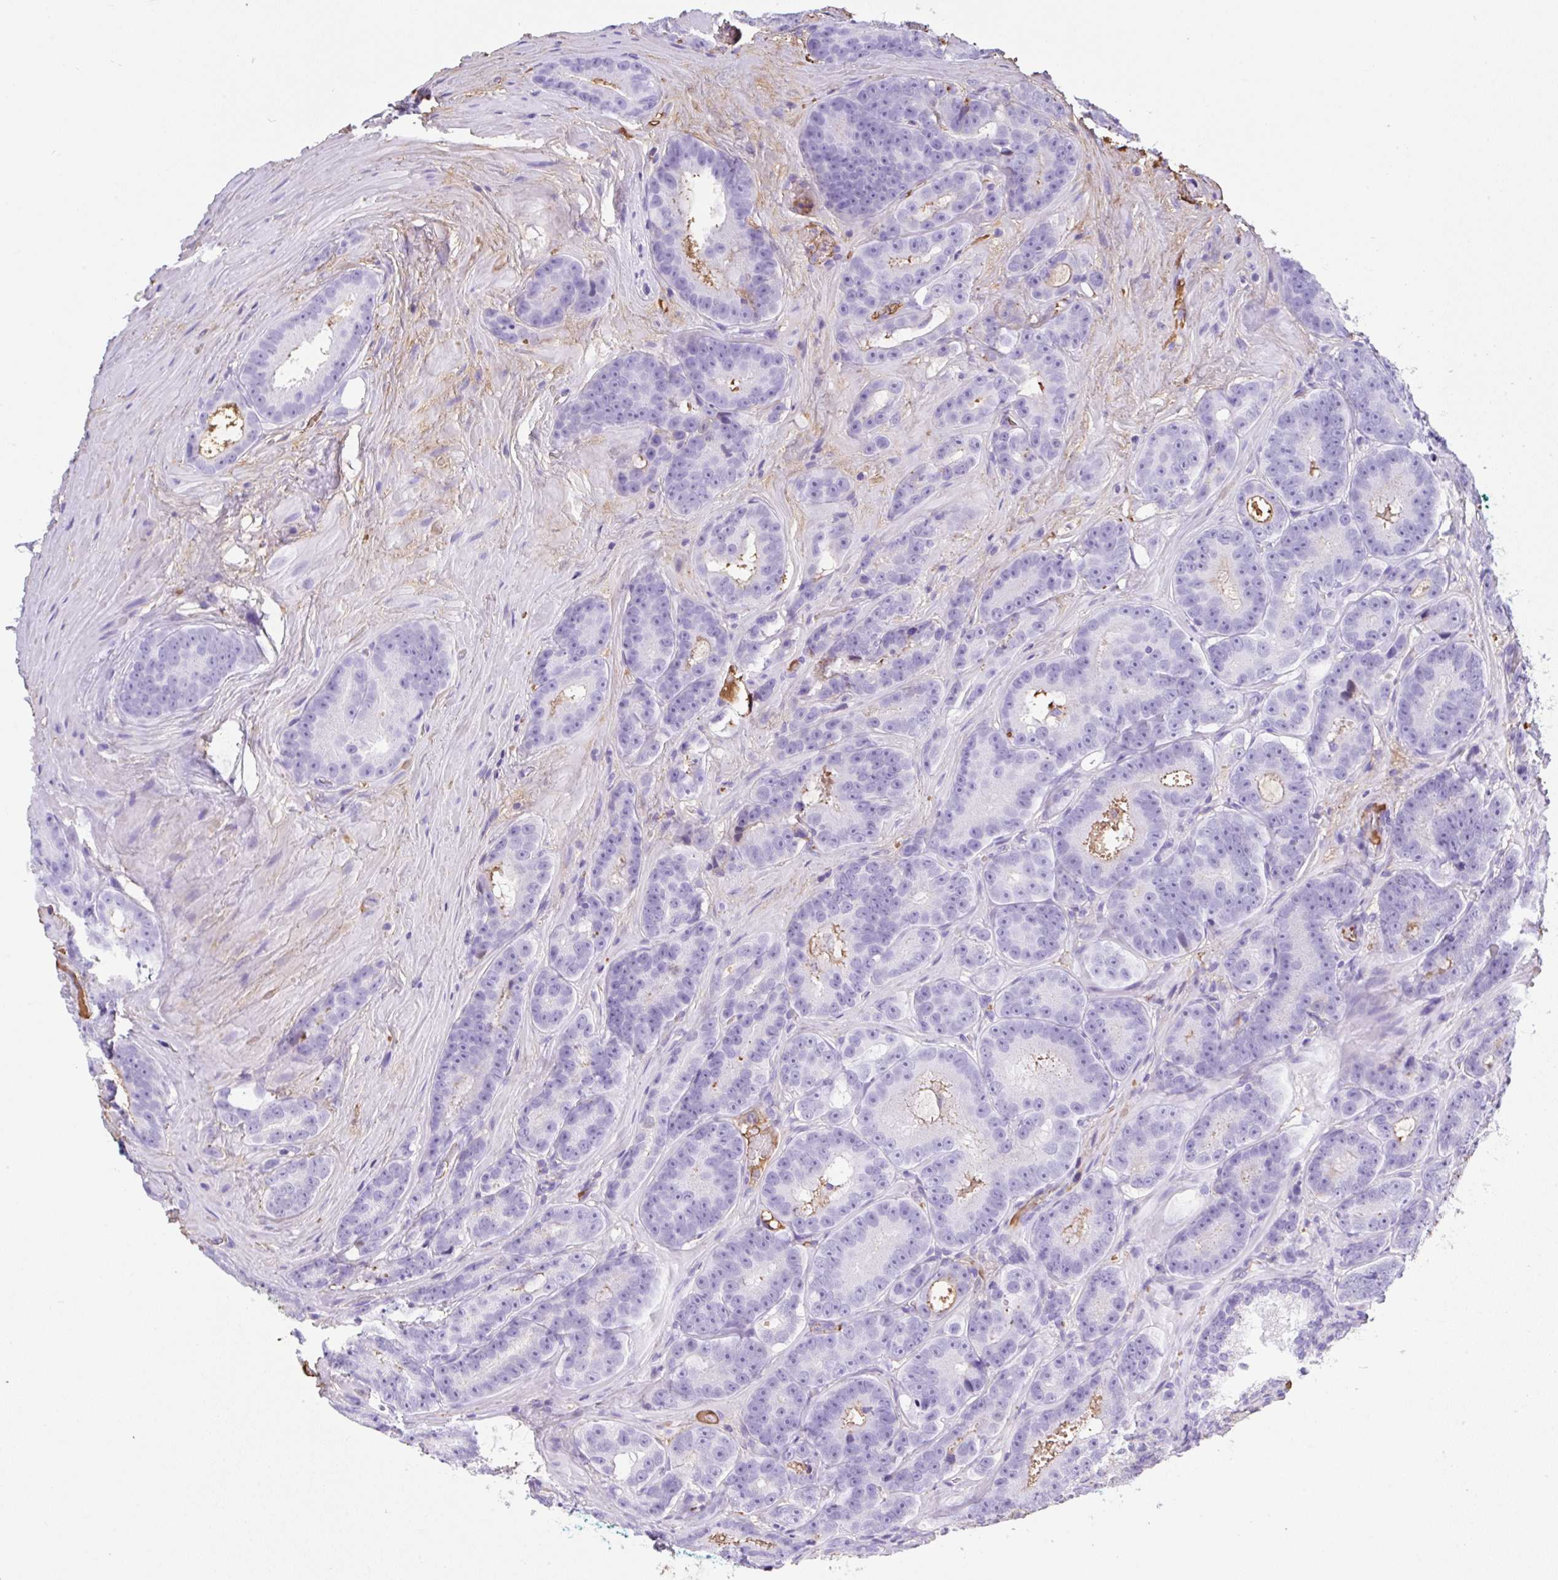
{"staining": {"intensity": "negative", "quantity": "none", "location": "none"}, "tissue": "prostate cancer", "cell_type": "Tumor cells", "image_type": "cancer", "snomed": [{"axis": "morphology", "description": "Adenocarcinoma, Low grade"}, {"axis": "topography", "description": "Prostate"}], "caption": "This is an immunohistochemistry photomicrograph of low-grade adenocarcinoma (prostate). There is no staining in tumor cells.", "gene": "HOXC12", "patient": {"sex": "male", "age": 62}}